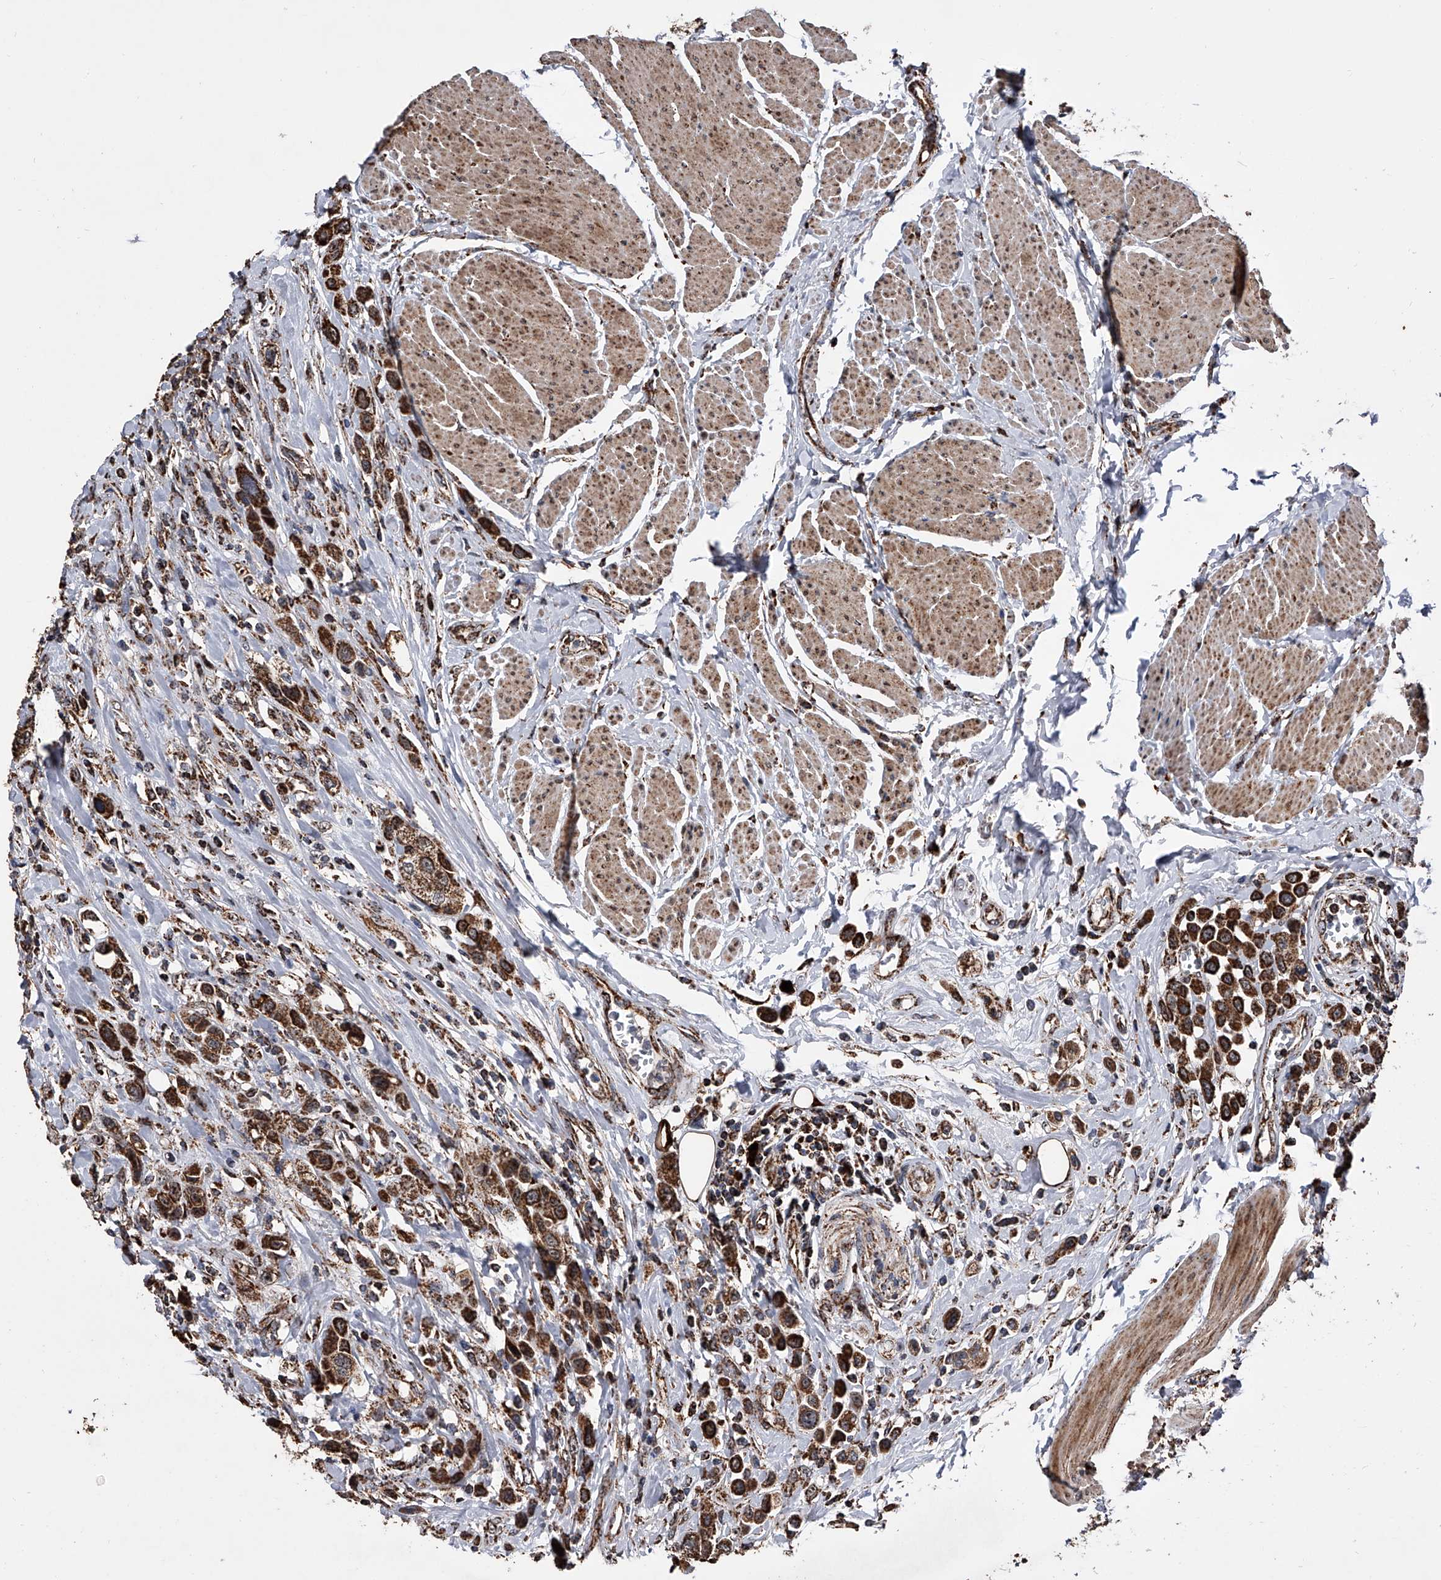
{"staining": {"intensity": "strong", "quantity": ">75%", "location": "cytoplasmic/membranous,nuclear"}, "tissue": "urothelial cancer", "cell_type": "Tumor cells", "image_type": "cancer", "snomed": [{"axis": "morphology", "description": "Urothelial carcinoma, High grade"}, {"axis": "topography", "description": "Urinary bladder"}], "caption": "This is a histology image of immunohistochemistry (IHC) staining of urothelial cancer, which shows strong positivity in the cytoplasmic/membranous and nuclear of tumor cells.", "gene": "SMPDL3A", "patient": {"sex": "male", "age": 50}}